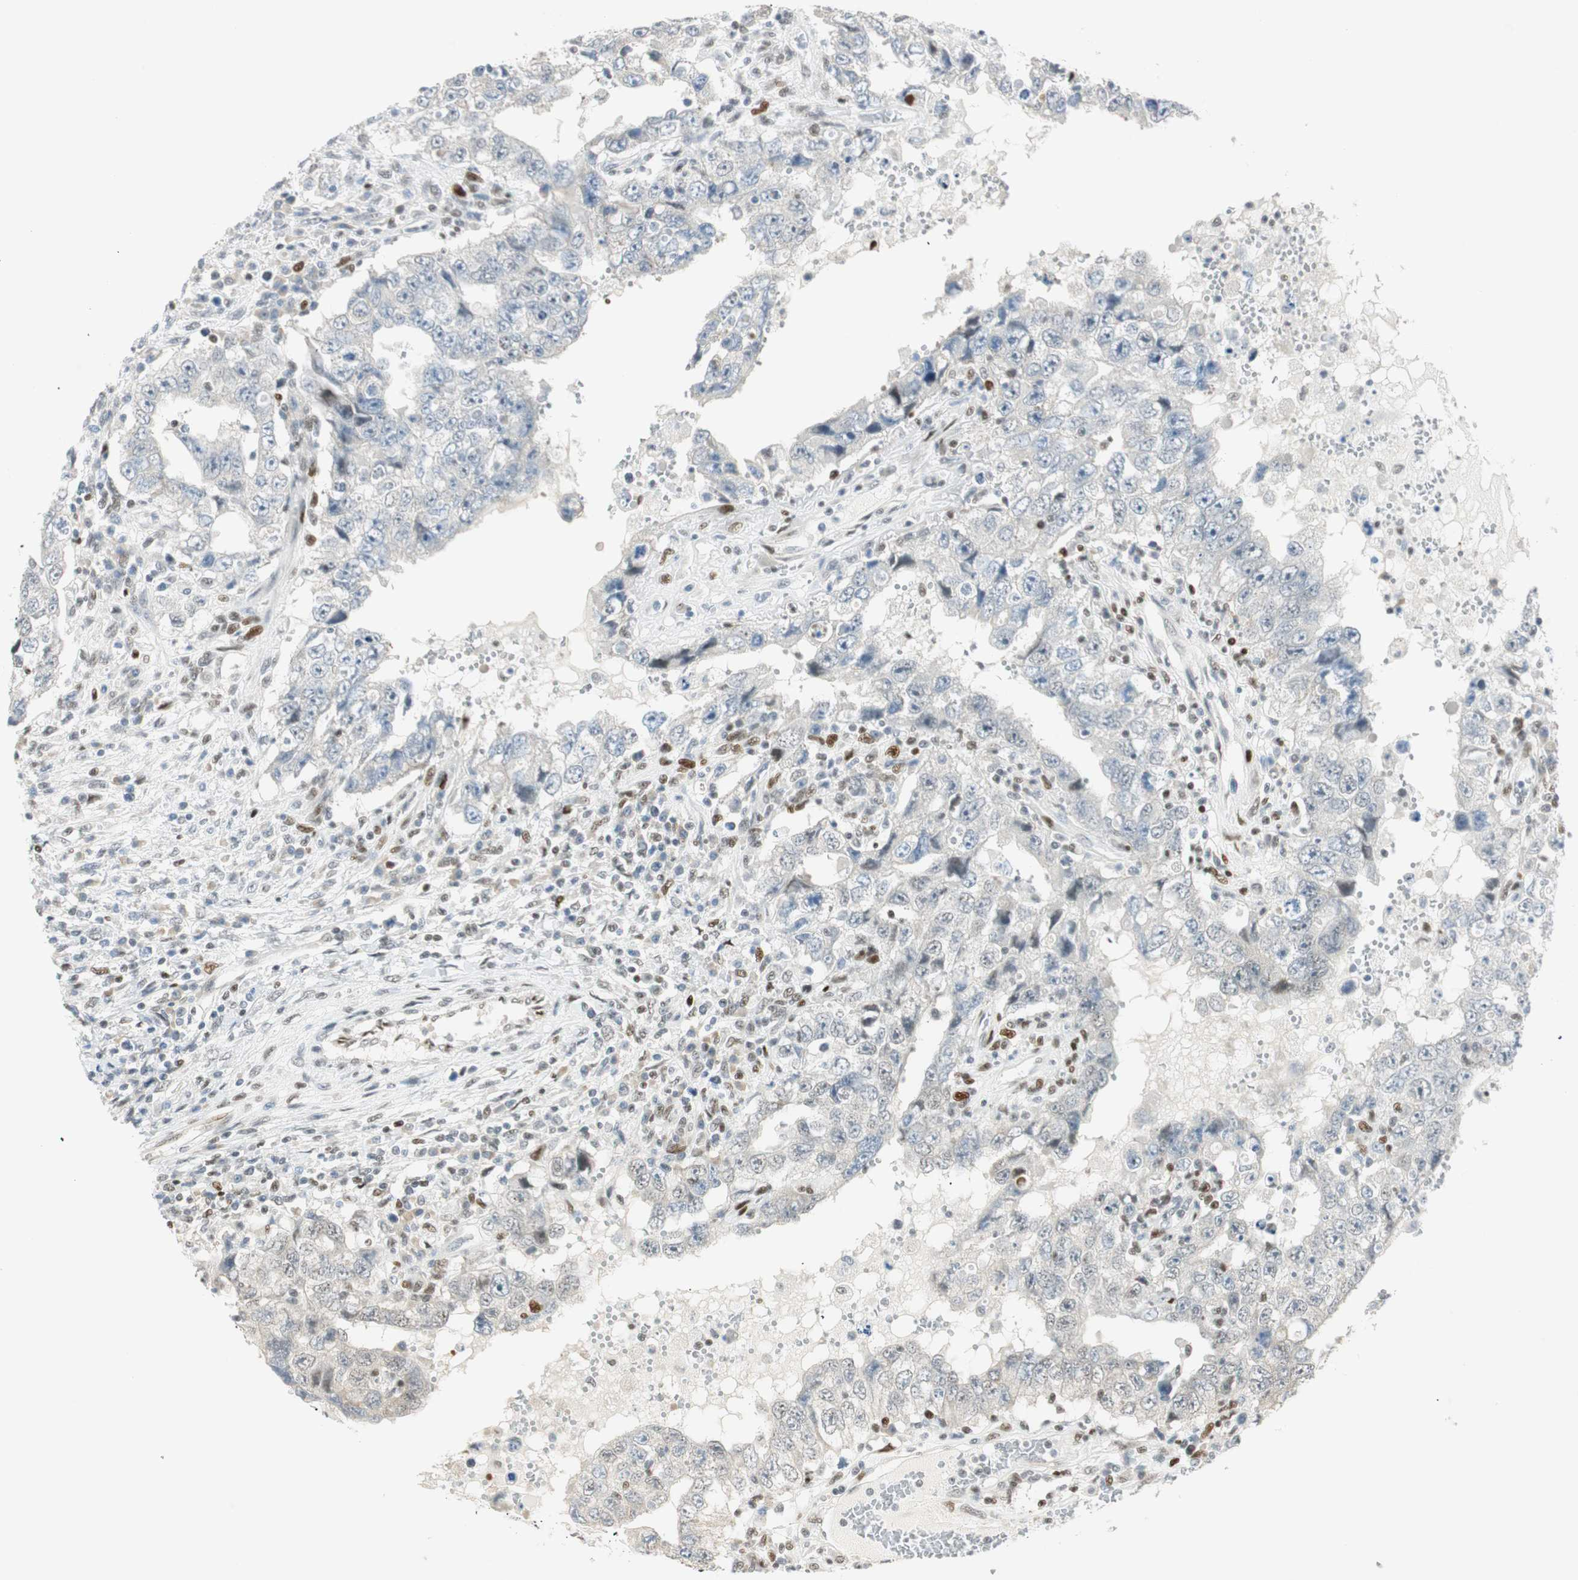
{"staining": {"intensity": "negative", "quantity": "none", "location": "none"}, "tissue": "testis cancer", "cell_type": "Tumor cells", "image_type": "cancer", "snomed": [{"axis": "morphology", "description": "Carcinoma, Embryonal, NOS"}, {"axis": "topography", "description": "Testis"}], "caption": "This is an immunohistochemistry histopathology image of testis cancer. There is no positivity in tumor cells.", "gene": "MSX2", "patient": {"sex": "male", "age": 26}}